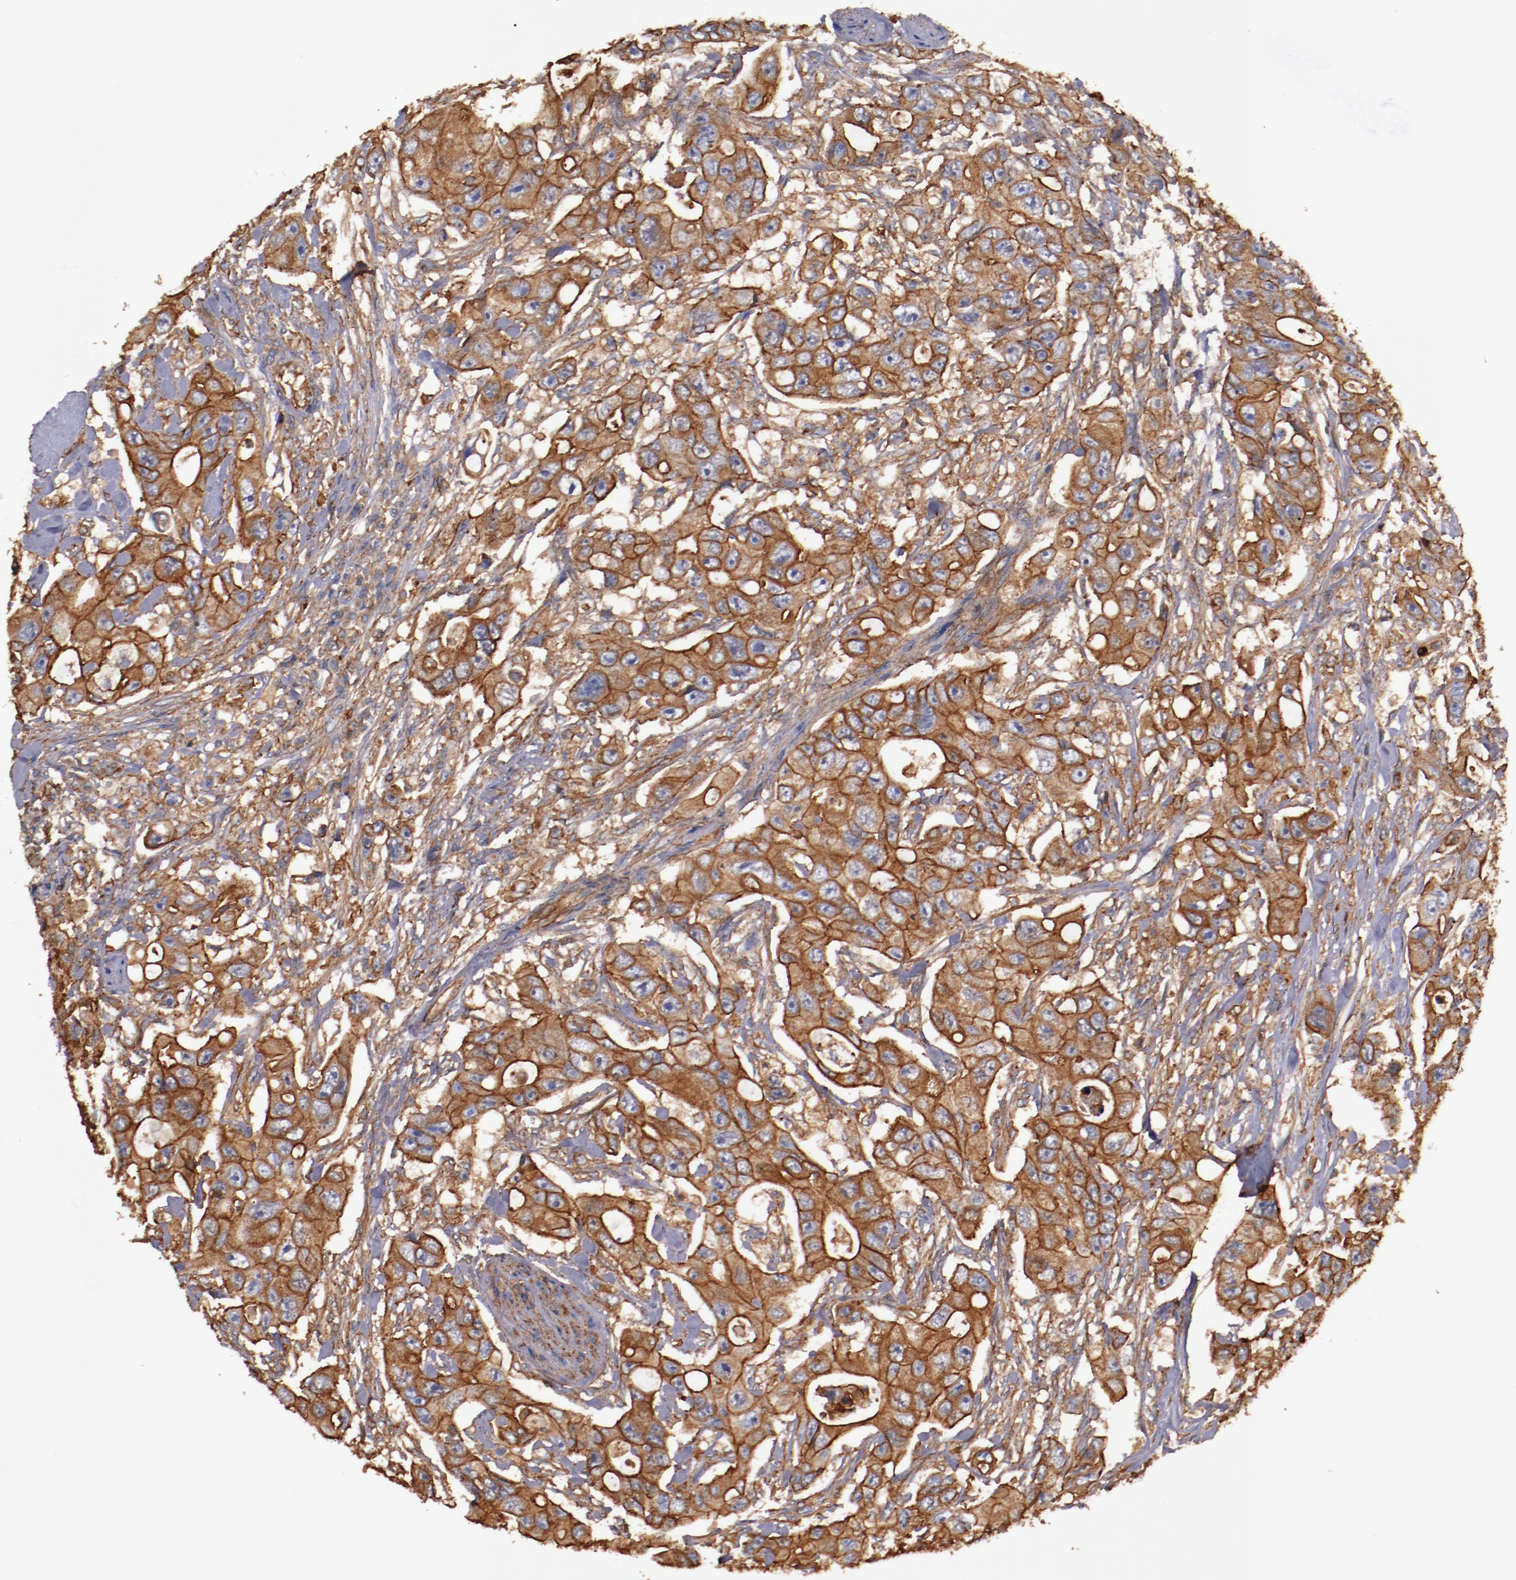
{"staining": {"intensity": "strong", "quantity": ">75%", "location": "cytoplasmic/membranous"}, "tissue": "colorectal cancer", "cell_type": "Tumor cells", "image_type": "cancer", "snomed": [{"axis": "morphology", "description": "Adenocarcinoma, NOS"}, {"axis": "topography", "description": "Colon"}], "caption": "This micrograph exhibits colorectal cancer (adenocarcinoma) stained with IHC to label a protein in brown. The cytoplasmic/membranous of tumor cells show strong positivity for the protein. Nuclei are counter-stained blue.", "gene": "TMOD3", "patient": {"sex": "female", "age": 46}}